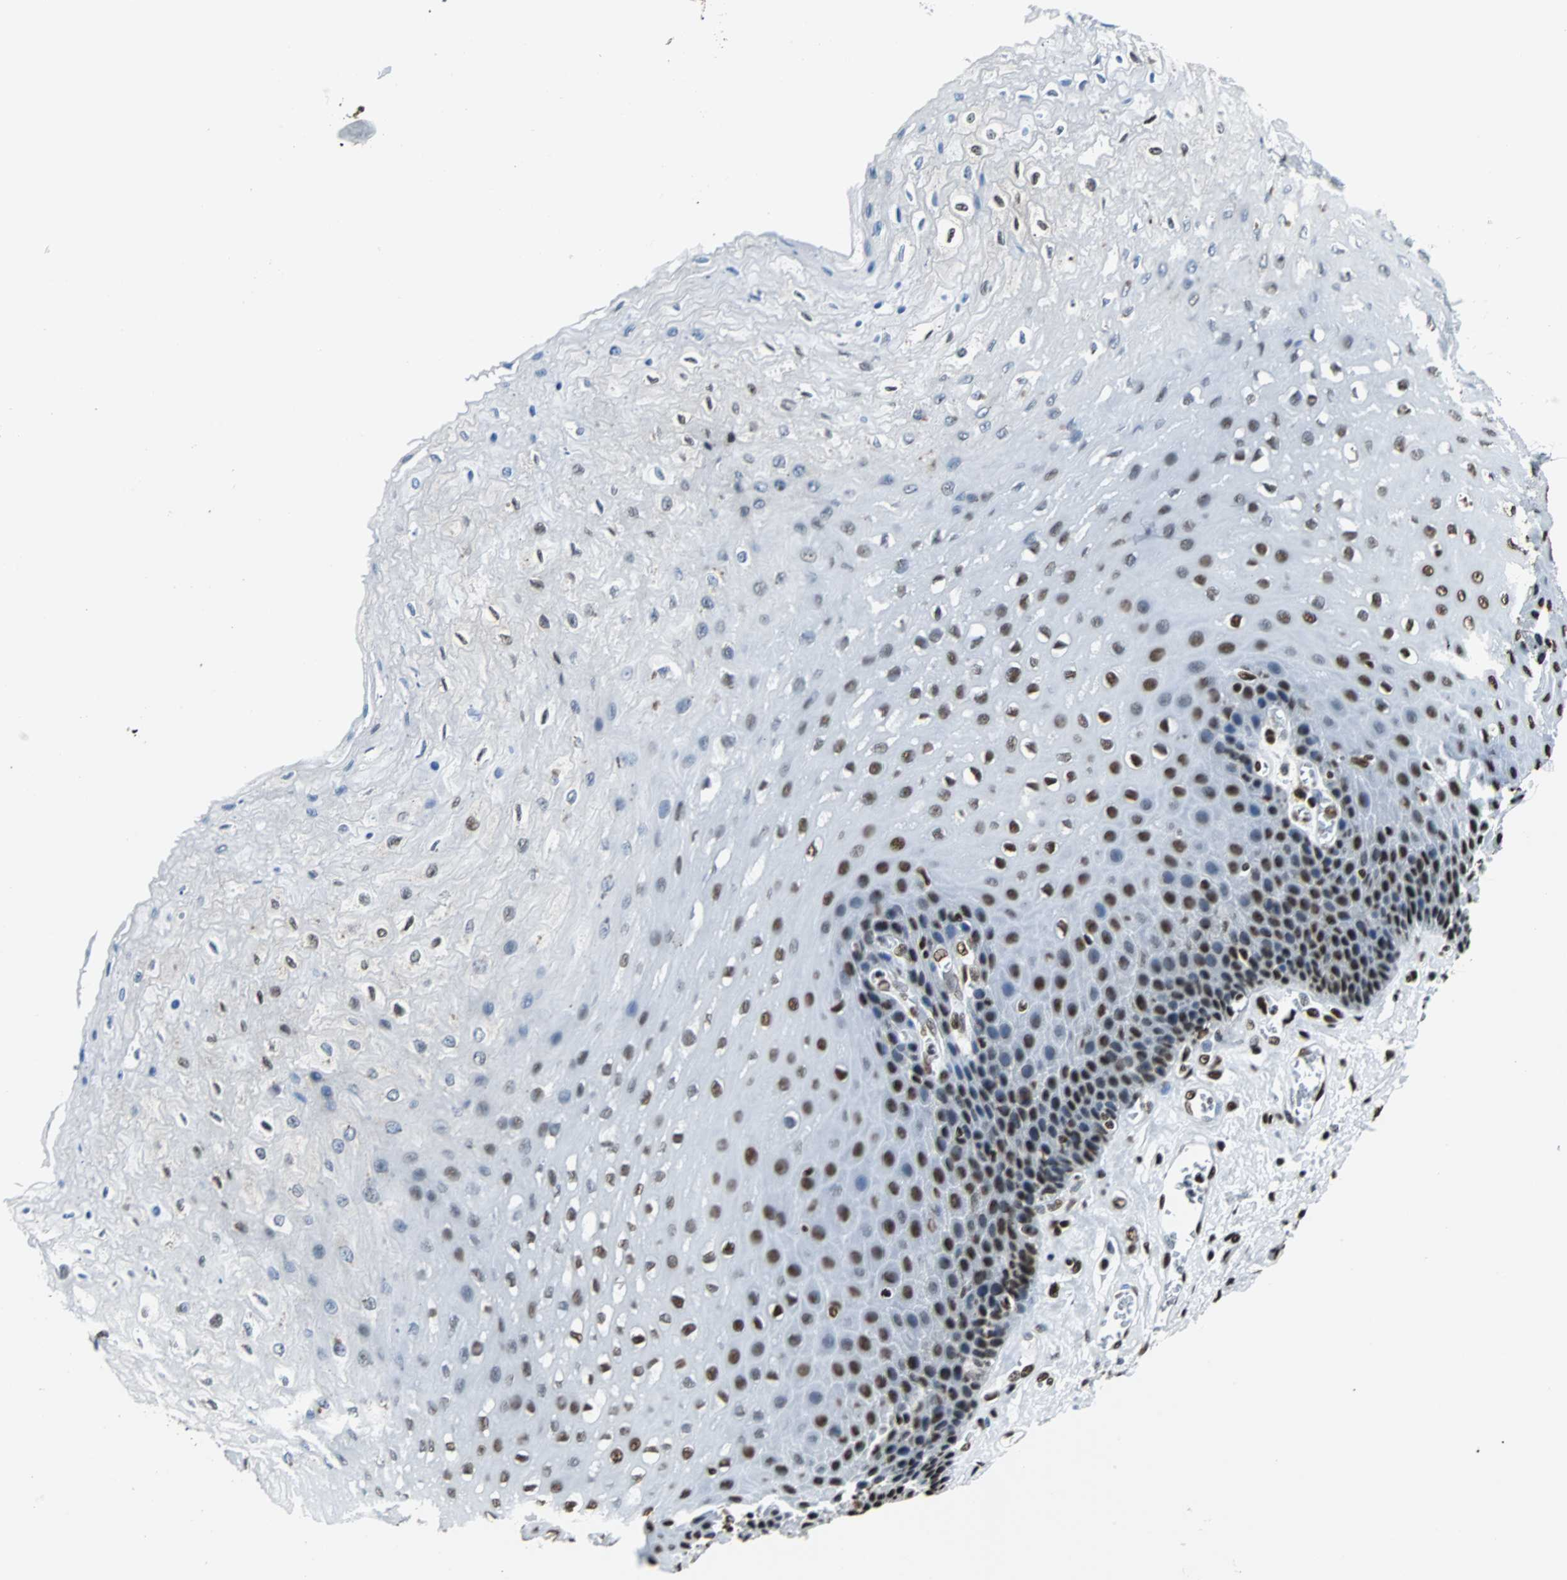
{"staining": {"intensity": "strong", "quantity": "25%-75%", "location": "nuclear"}, "tissue": "esophagus", "cell_type": "Squamous epithelial cells", "image_type": "normal", "snomed": [{"axis": "morphology", "description": "Normal tissue, NOS"}, {"axis": "topography", "description": "Esophagus"}], "caption": "IHC photomicrograph of unremarkable esophagus: esophagus stained using immunohistochemistry (IHC) exhibits high levels of strong protein expression localized specifically in the nuclear of squamous epithelial cells, appearing as a nuclear brown color.", "gene": "FUBP1", "patient": {"sex": "female", "age": 72}}